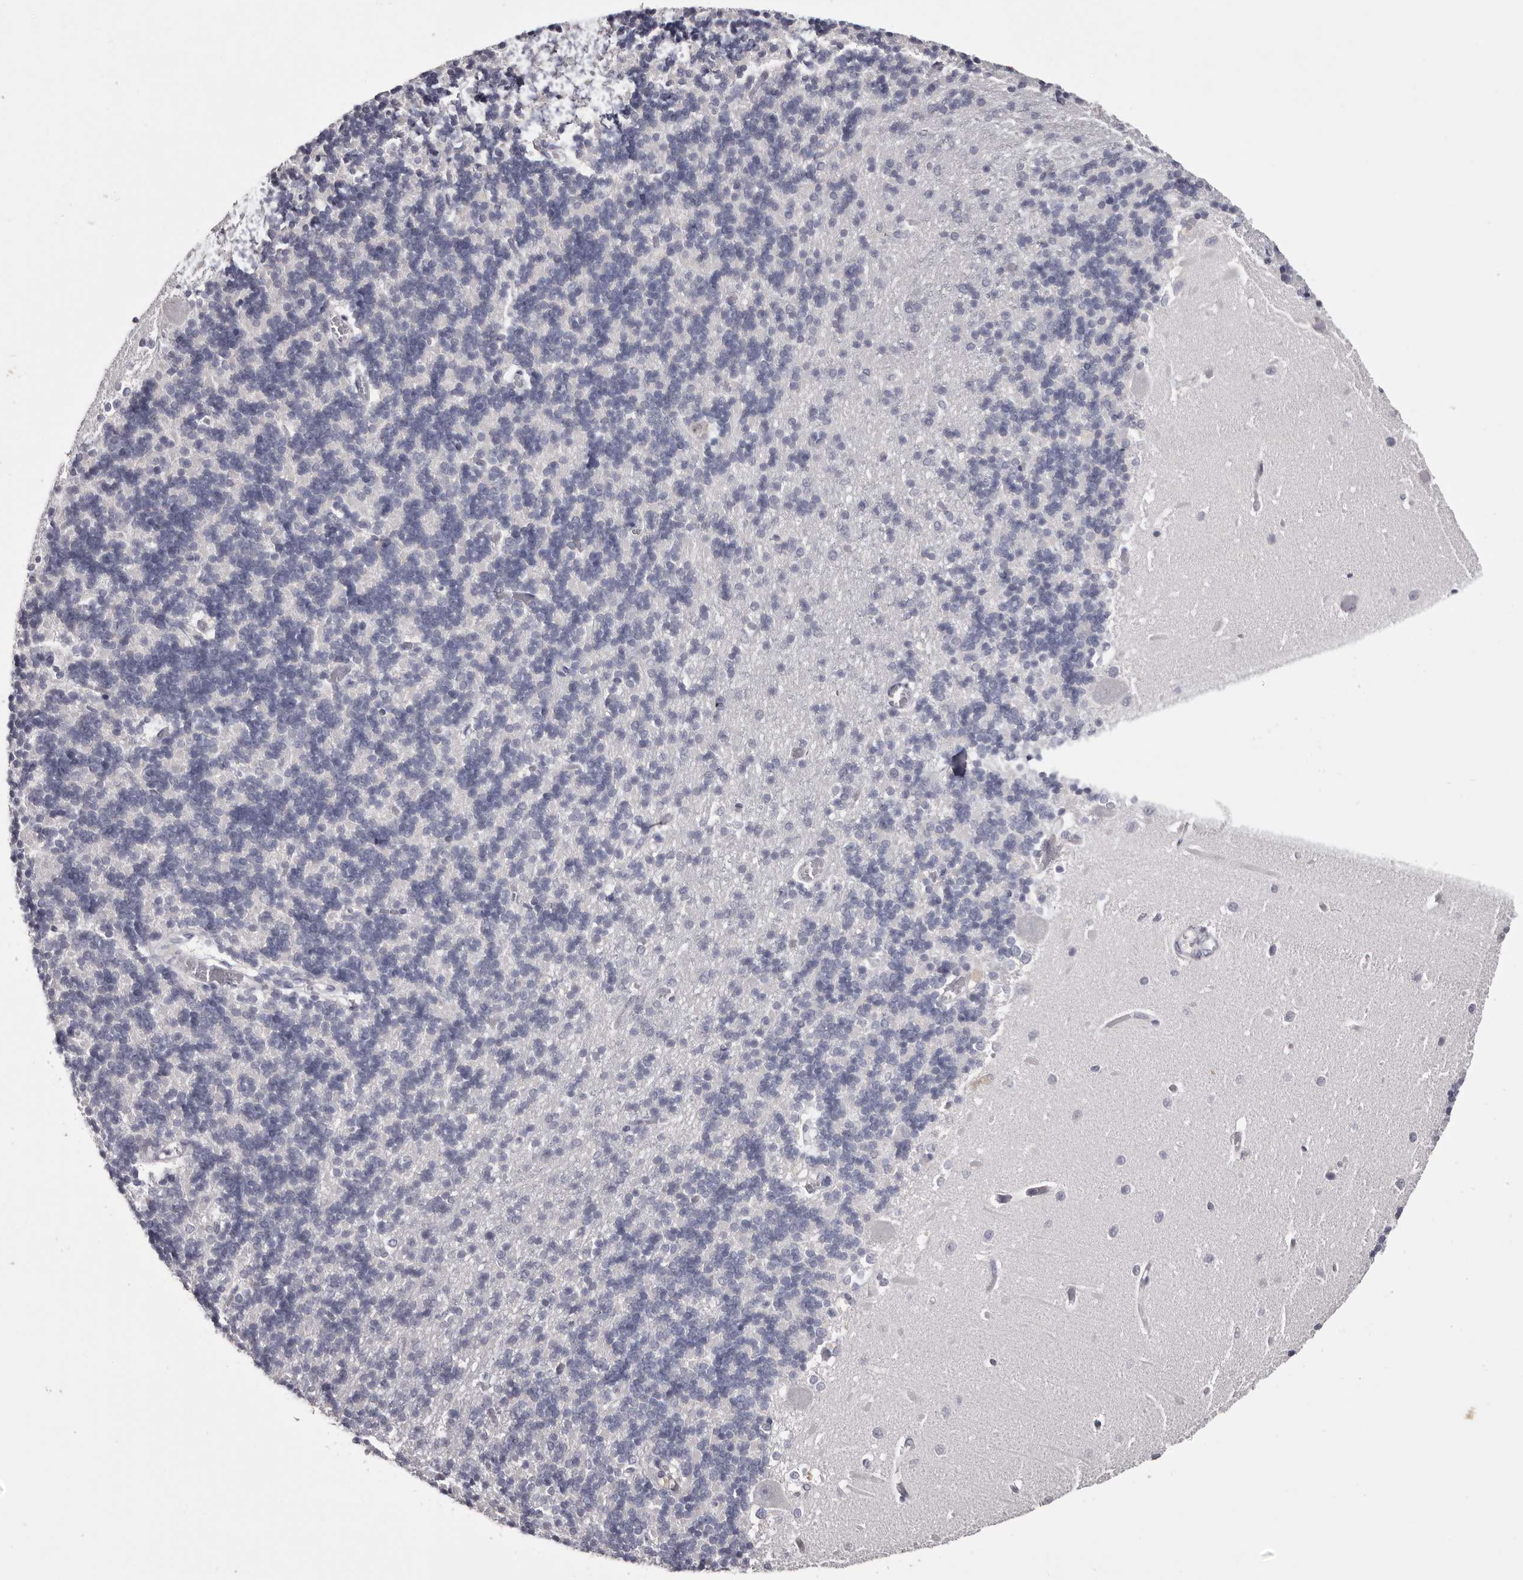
{"staining": {"intensity": "negative", "quantity": "none", "location": "none"}, "tissue": "cerebellum", "cell_type": "Cells in granular layer", "image_type": "normal", "snomed": [{"axis": "morphology", "description": "Normal tissue, NOS"}, {"axis": "topography", "description": "Cerebellum"}], "caption": "There is no significant positivity in cells in granular layer of cerebellum. (Immunohistochemistry, brightfield microscopy, high magnification).", "gene": "CA6", "patient": {"sex": "male", "age": 37}}